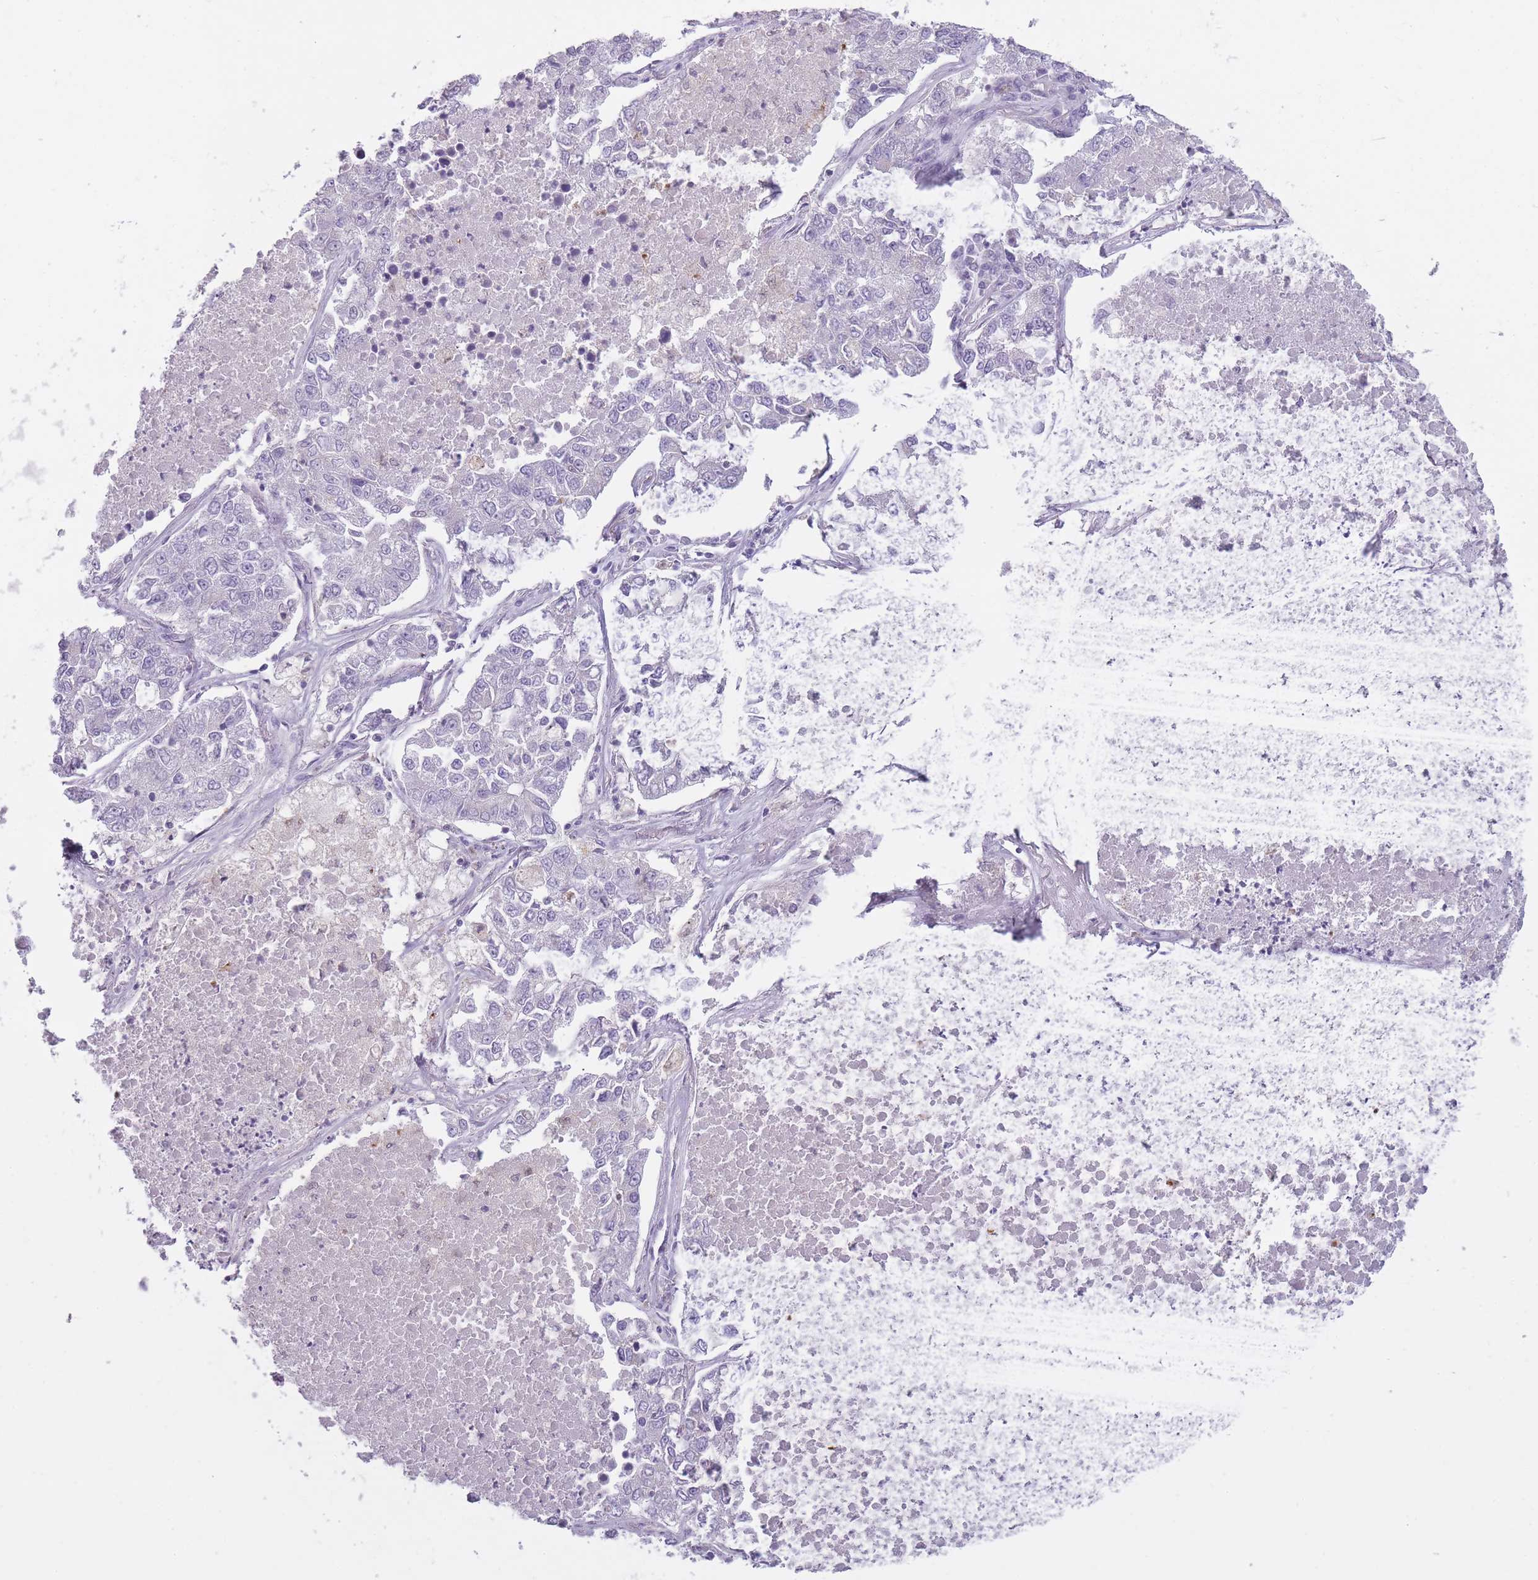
{"staining": {"intensity": "negative", "quantity": "none", "location": "none"}, "tissue": "lung cancer", "cell_type": "Tumor cells", "image_type": "cancer", "snomed": [{"axis": "morphology", "description": "Adenocarcinoma, NOS"}, {"axis": "topography", "description": "Lung"}], "caption": "This is an immunohistochemistry micrograph of human lung adenocarcinoma. There is no staining in tumor cells.", "gene": "LGALS9", "patient": {"sex": "male", "age": 49}}